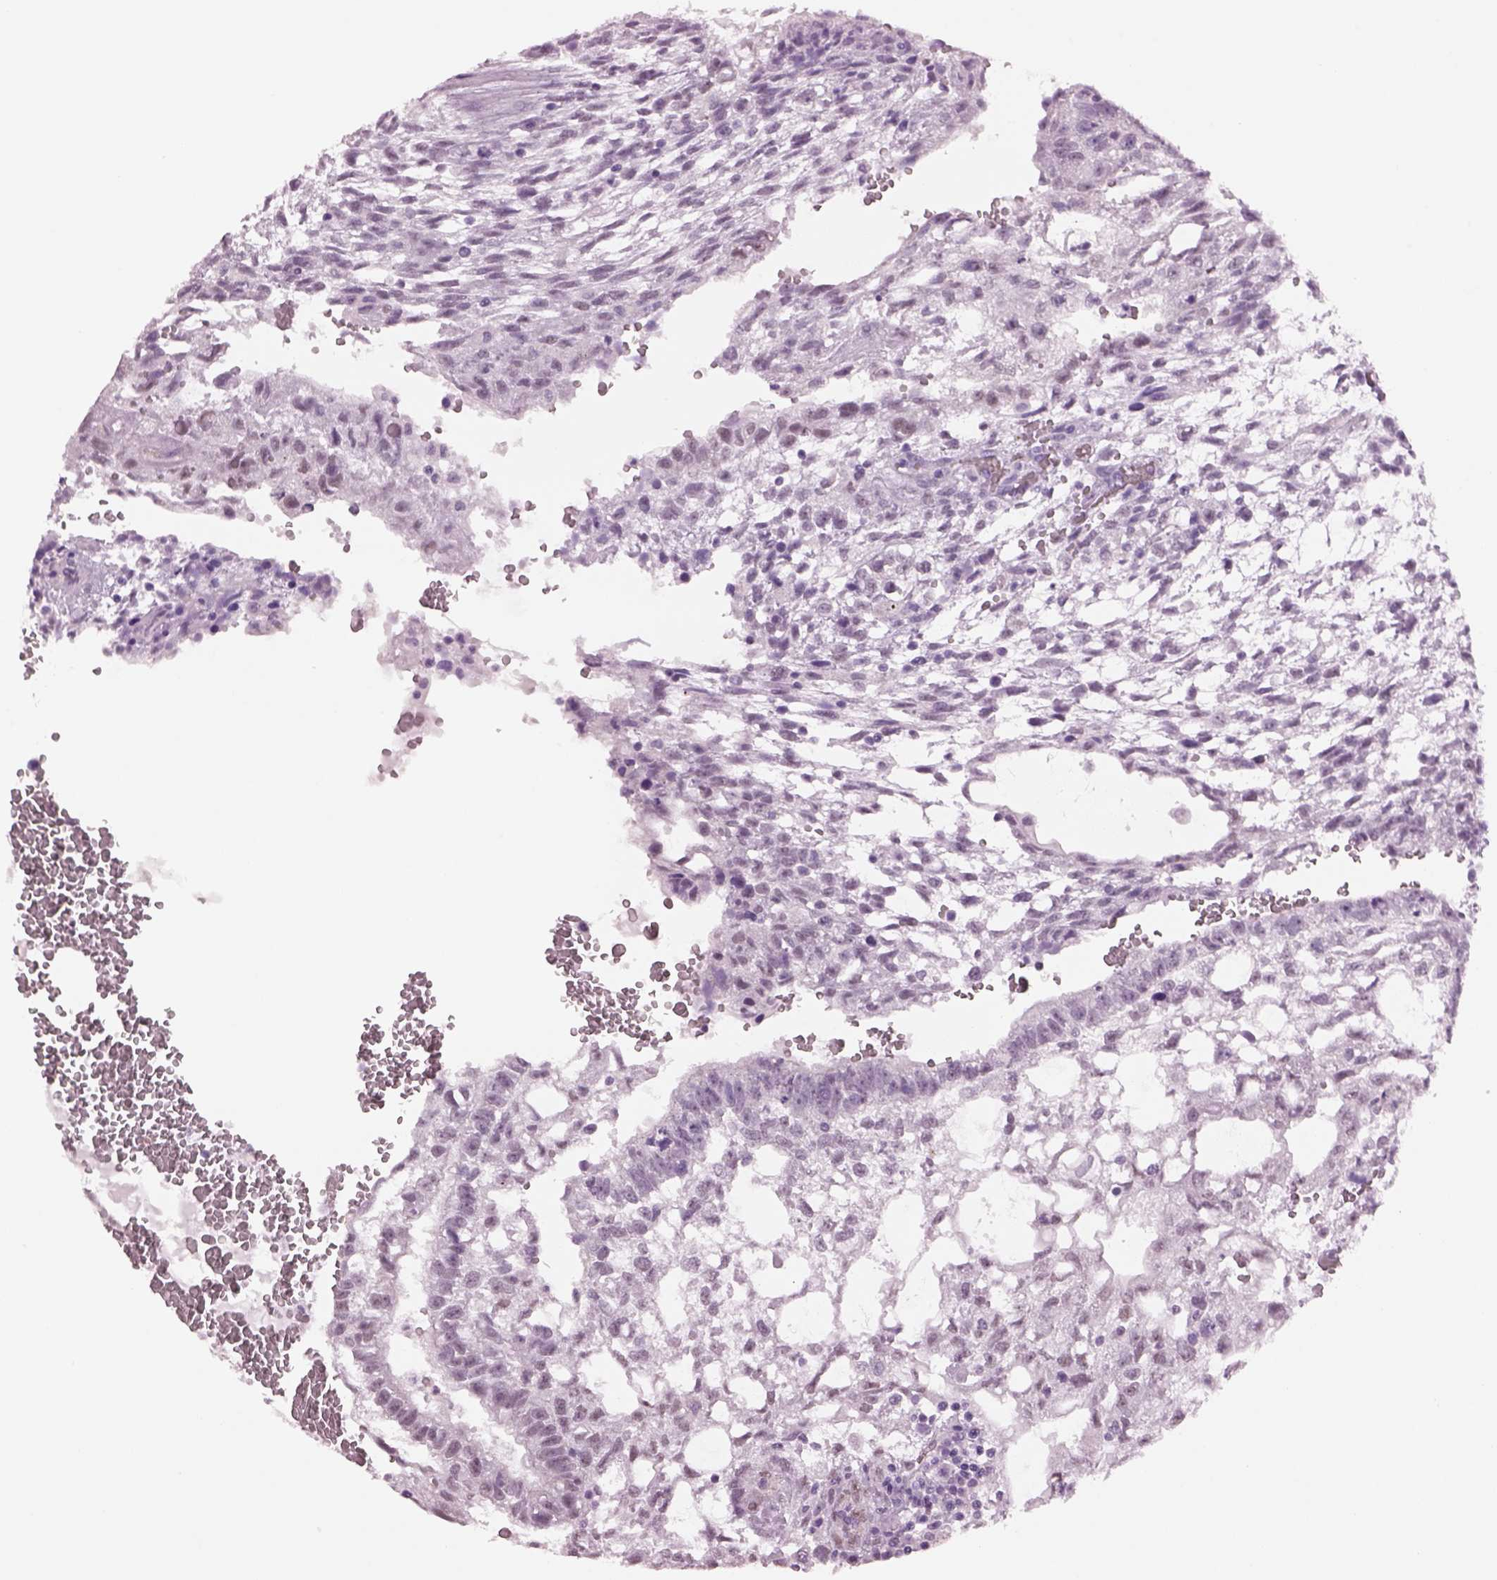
{"staining": {"intensity": "negative", "quantity": "none", "location": "none"}, "tissue": "testis cancer", "cell_type": "Tumor cells", "image_type": "cancer", "snomed": [{"axis": "morphology", "description": "Carcinoma, Embryonal, NOS"}, {"axis": "topography", "description": "Testis"}], "caption": "This is an immunohistochemistry micrograph of human testis cancer. There is no expression in tumor cells.", "gene": "ACOD1", "patient": {"sex": "male", "age": 32}}